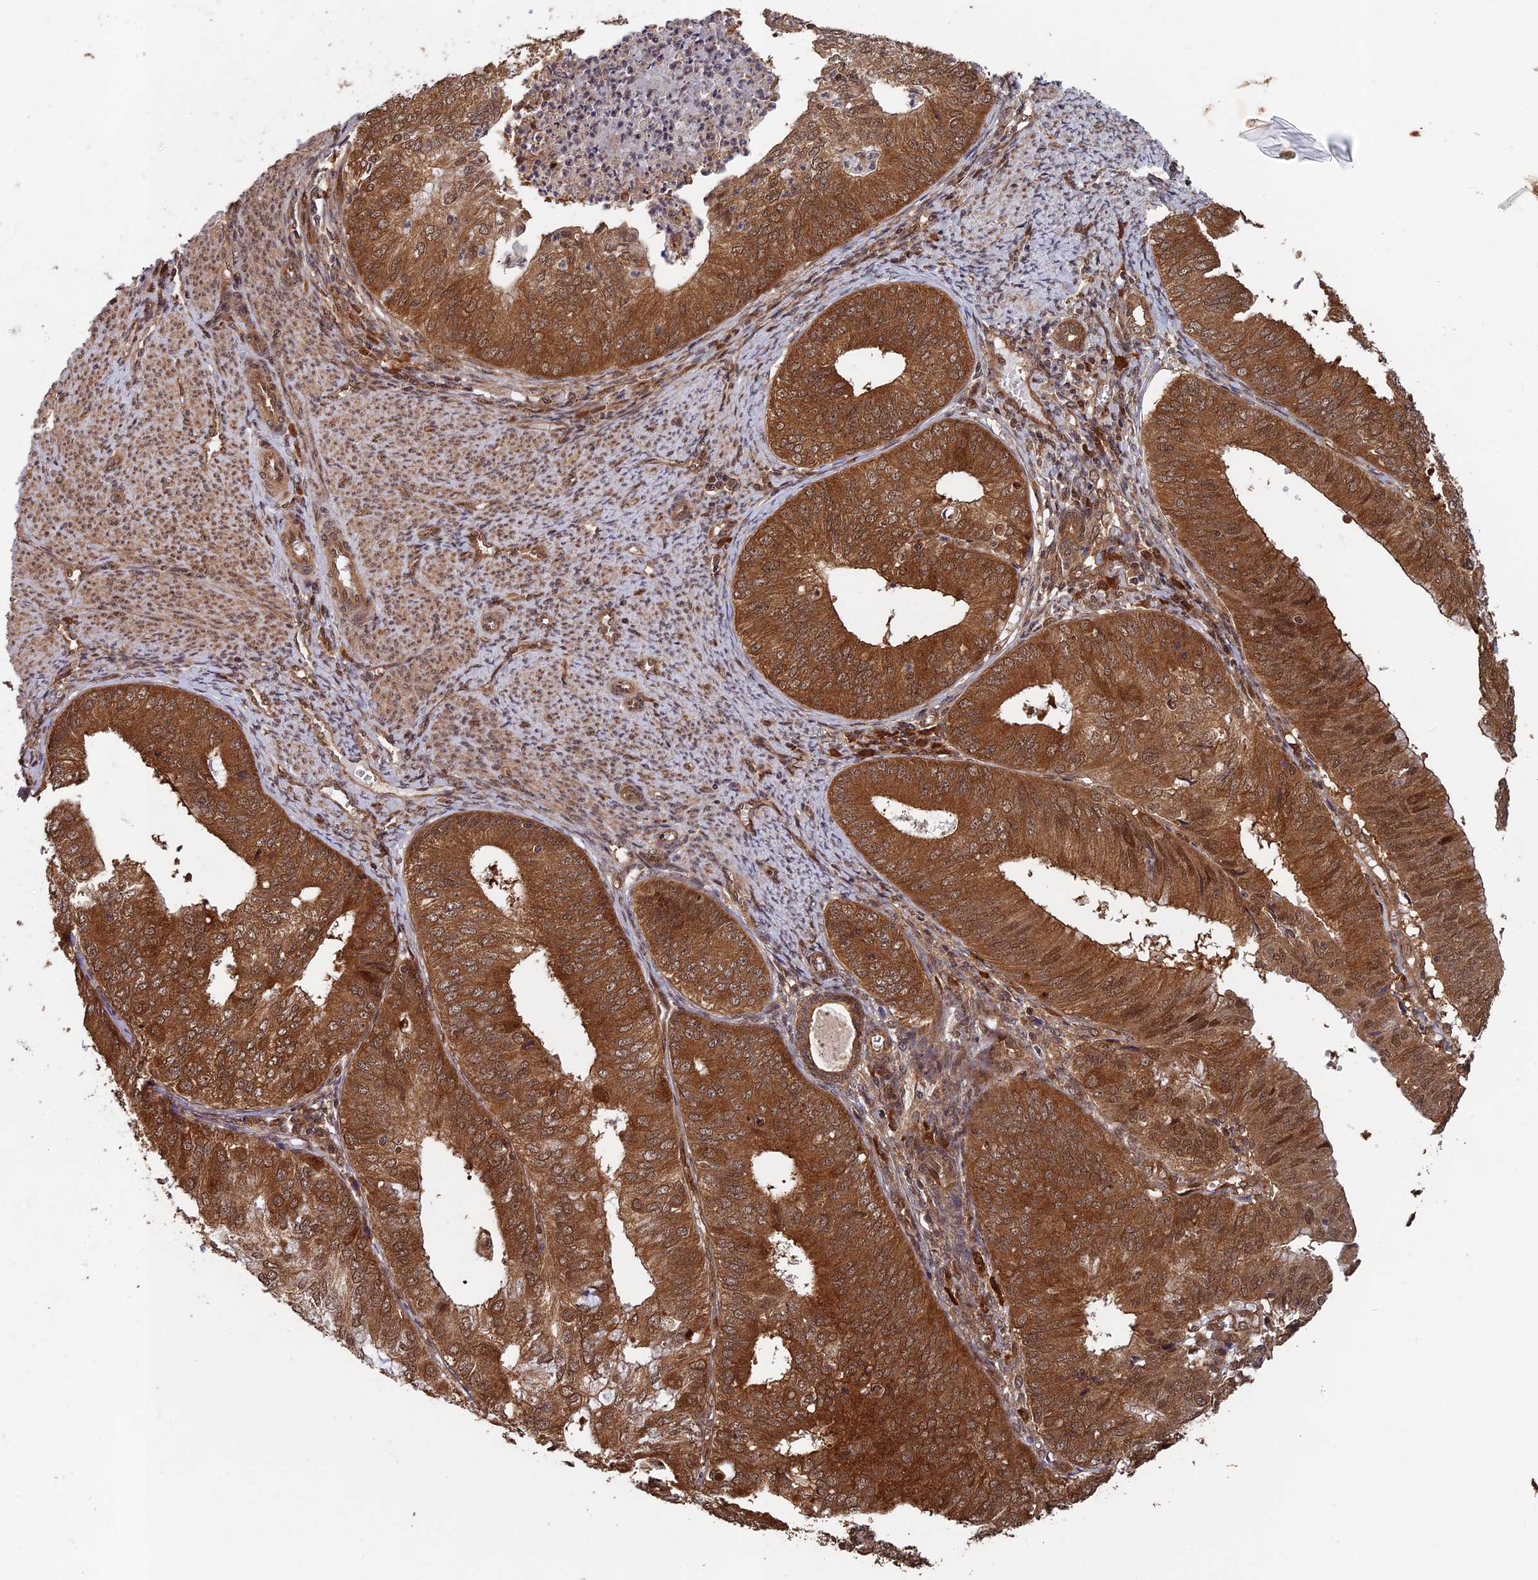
{"staining": {"intensity": "strong", "quantity": ">75%", "location": "cytoplasmic/membranous,nuclear"}, "tissue": "endometrial cancer", "cell_type": "Tumor cells", "image_type": "cancer", "snomed": [{"axis": "morphology", "description": "Adenocarcinoma, NOS"}, {"axis": "topography", "description": "Endometrium"}], "caption": "IHC of human endometrial cancer (adenocarcinoma) demonstrates high levels of strong cytoplasmic/membranous and nuclear expression in approximately >75% of tumor cells.", "gene": "FAM53C", "patient": {"sex": "female", "age": 68}}